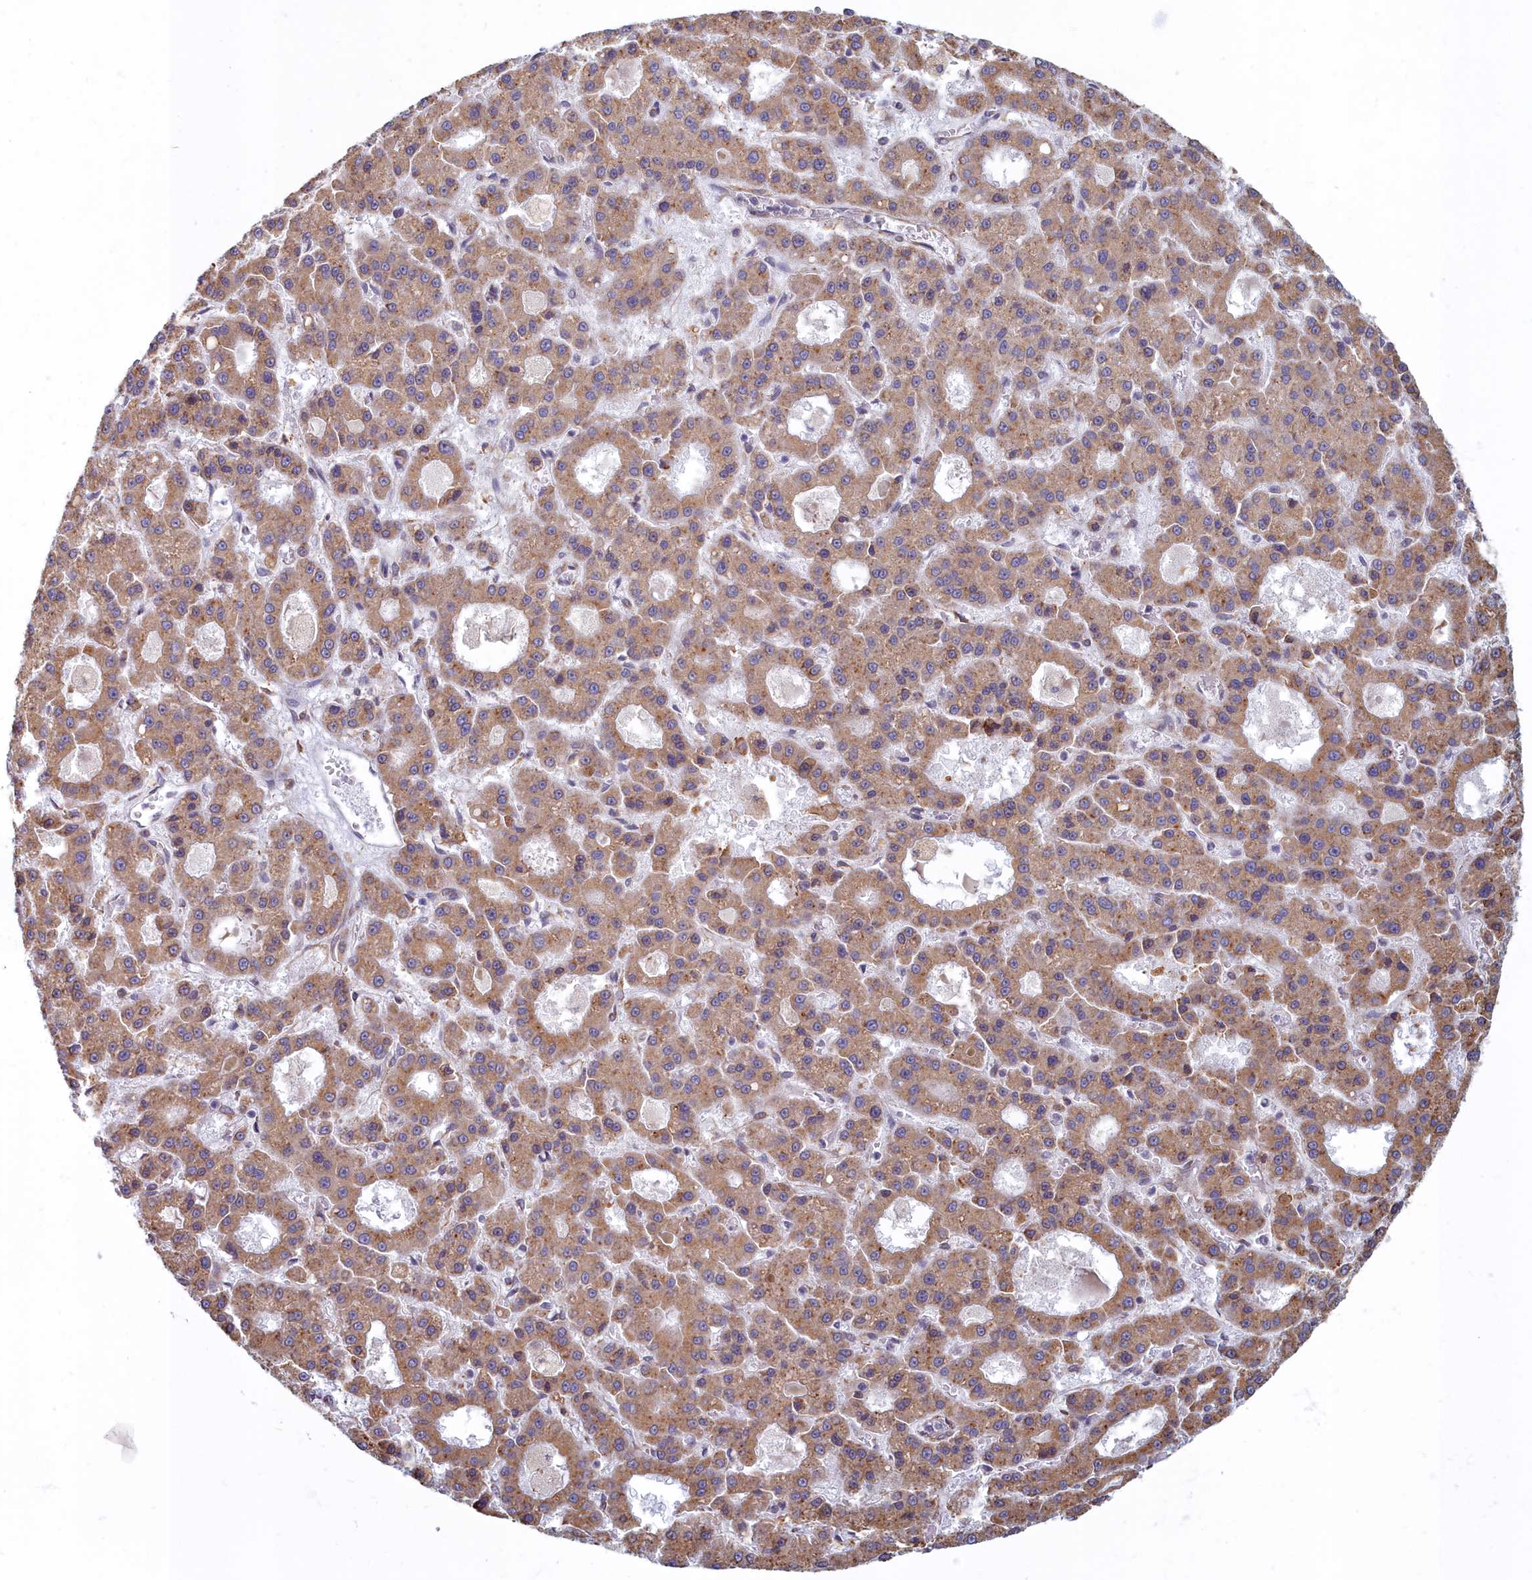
{"staining": {"intensity": "moderate", "quantity": ">75%", "location": "cytoplasmic/membranous"}, "tissue": "liver cancer", "cell_type": "Tumor cells", "image_type": "cancer", "snomed": [{"axis": "morphology", "description": "Carcinoma, Hepatocellular, NOS"}, {"axis": "topography", "description": "Liver"}], "caption": "Immunohistochemistry (IHC) (DAB) staining of liver cancer shows moderate cytoplasmic/membranous protein staining in about >75% of tumor cells. (IHC, brightfield microscopy, high magnification).", "gene": "MAK16", "patient": {"sex": "male", "age": 70}}